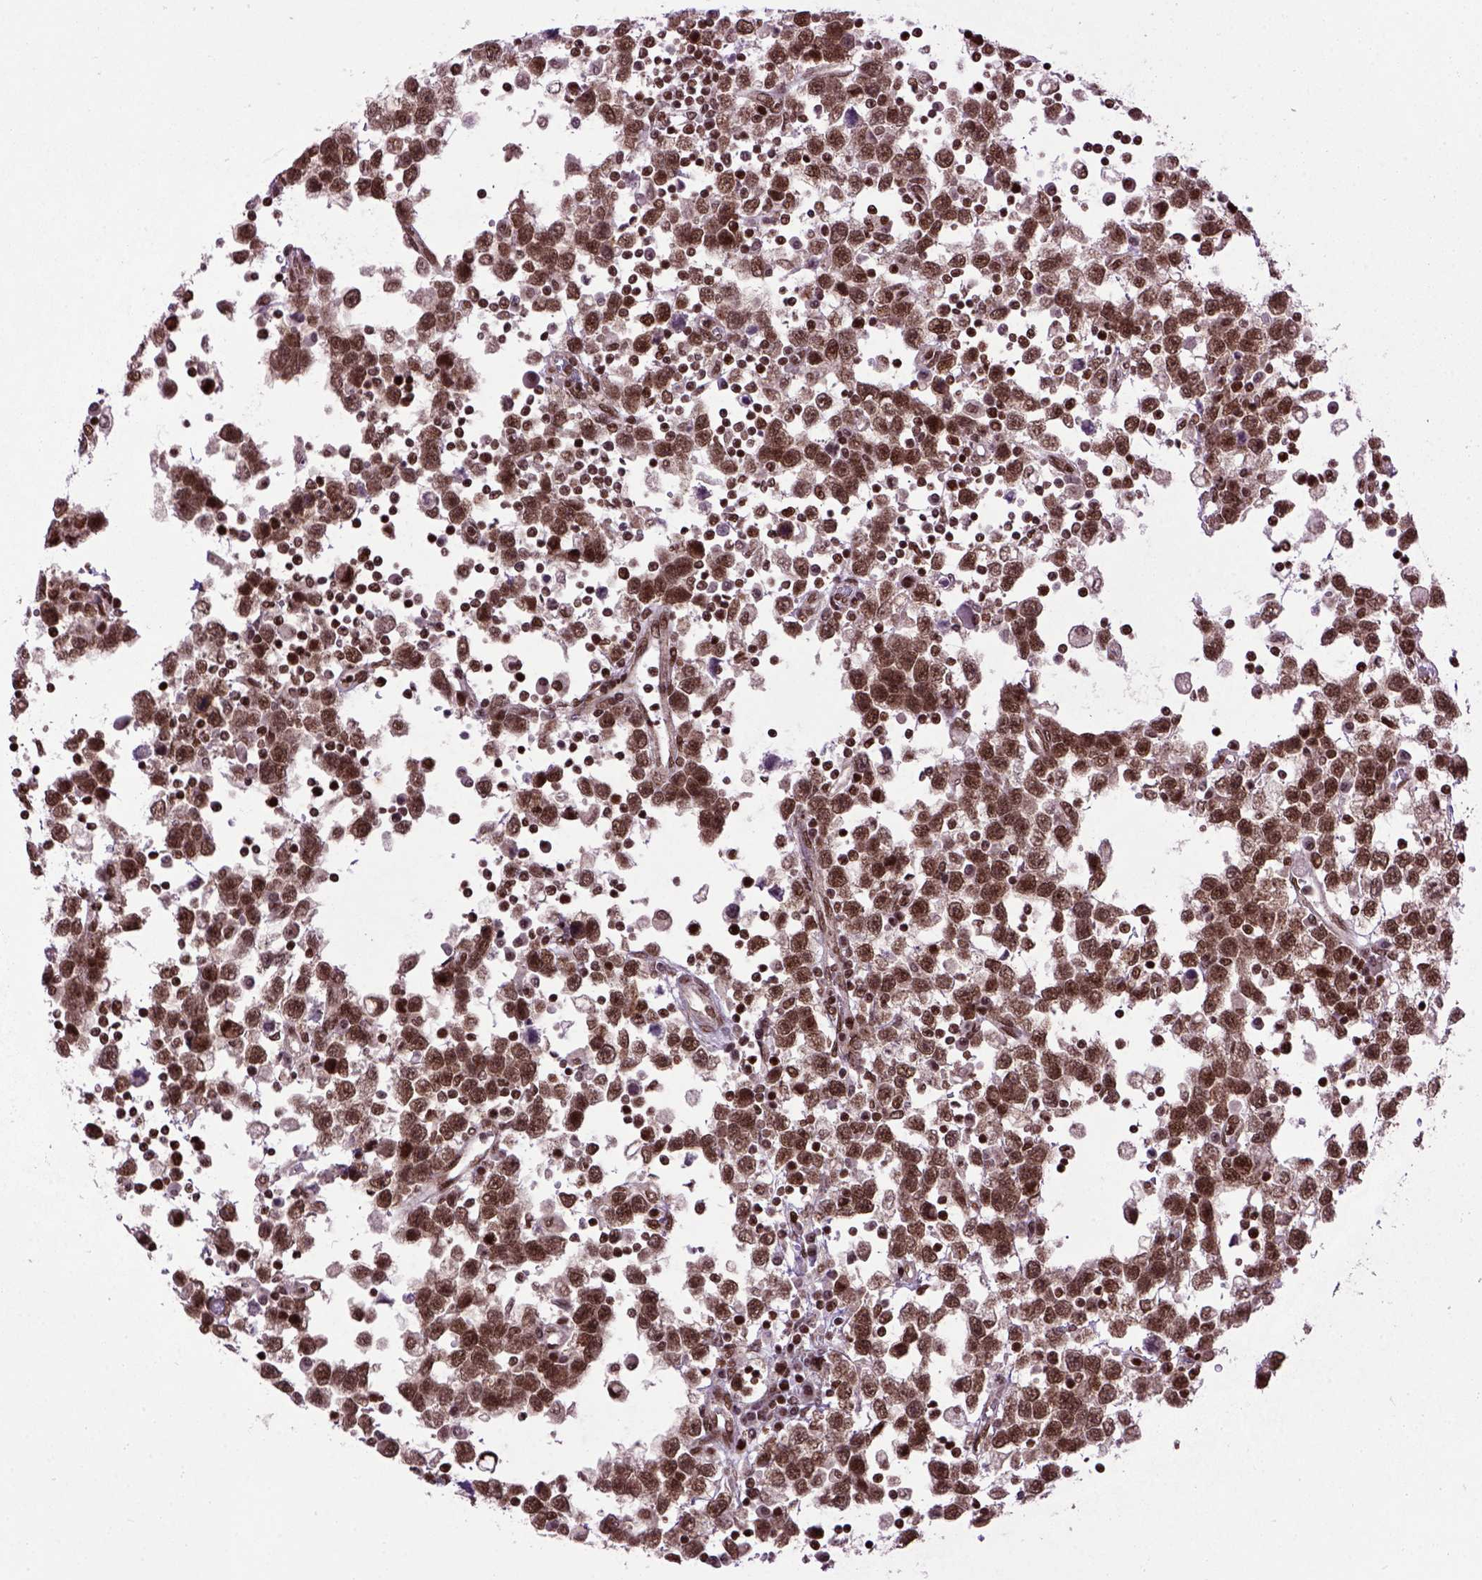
{"staining": {"intensity": "strong", "quantity": ">75%", "location": "cytoplasmic/membranous,nuclear"}, "tissue": "testis cancer", "cell_type": "Tumor cells", "image_type": "cancer", "snomed": [{"axis": "morphology", "description": "Seminoma, NOS"}, {"axis": "topography", "description": "Testis"}], "caption": "Seminoma (testis) stained with a brown dye reveals strong cytoplasmic/membranous and nuclear positive positivity in about >75% of tumor cells.", "gene": "CELF1", "patient": {"sex": "male", "age": 34}}